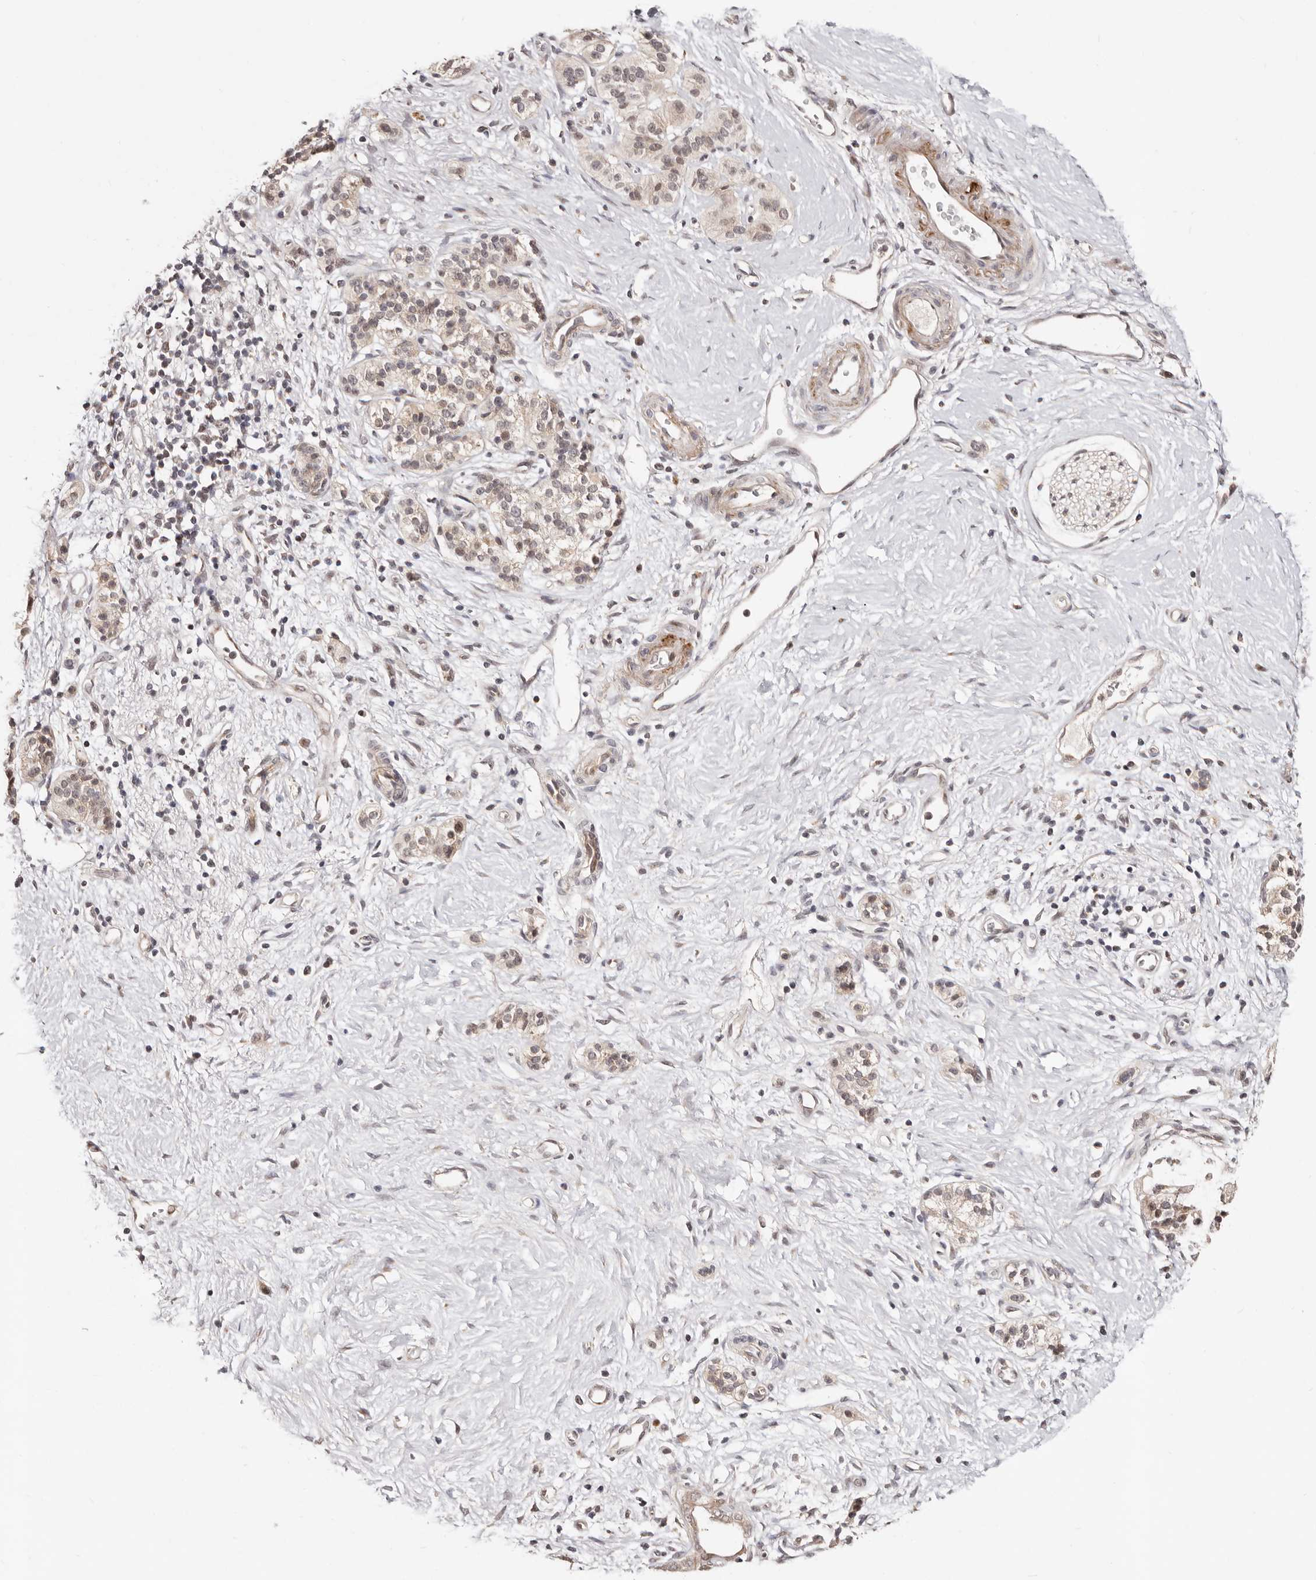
{"staining": {"intensity": "weak", "quantity": ">75%", "location": "nuclear"}, "tissue": "pancreatic cancer", "cell_type": "Tumor cells", "image_type": "cancer", "snomed": [{"axis": "morphology", "description": "Adenocarcinoma, NOS"}, {"axis": "topography", "description": "Pancreas"}], "caption": "About >75% of tumor cells in human pancreatic cancer demonstrate weak nuclear protein positivity as visualized by brown immunohistochemical staining.", "gene": "SRCAP", "patient": {"sex": "male", "age": 50}}